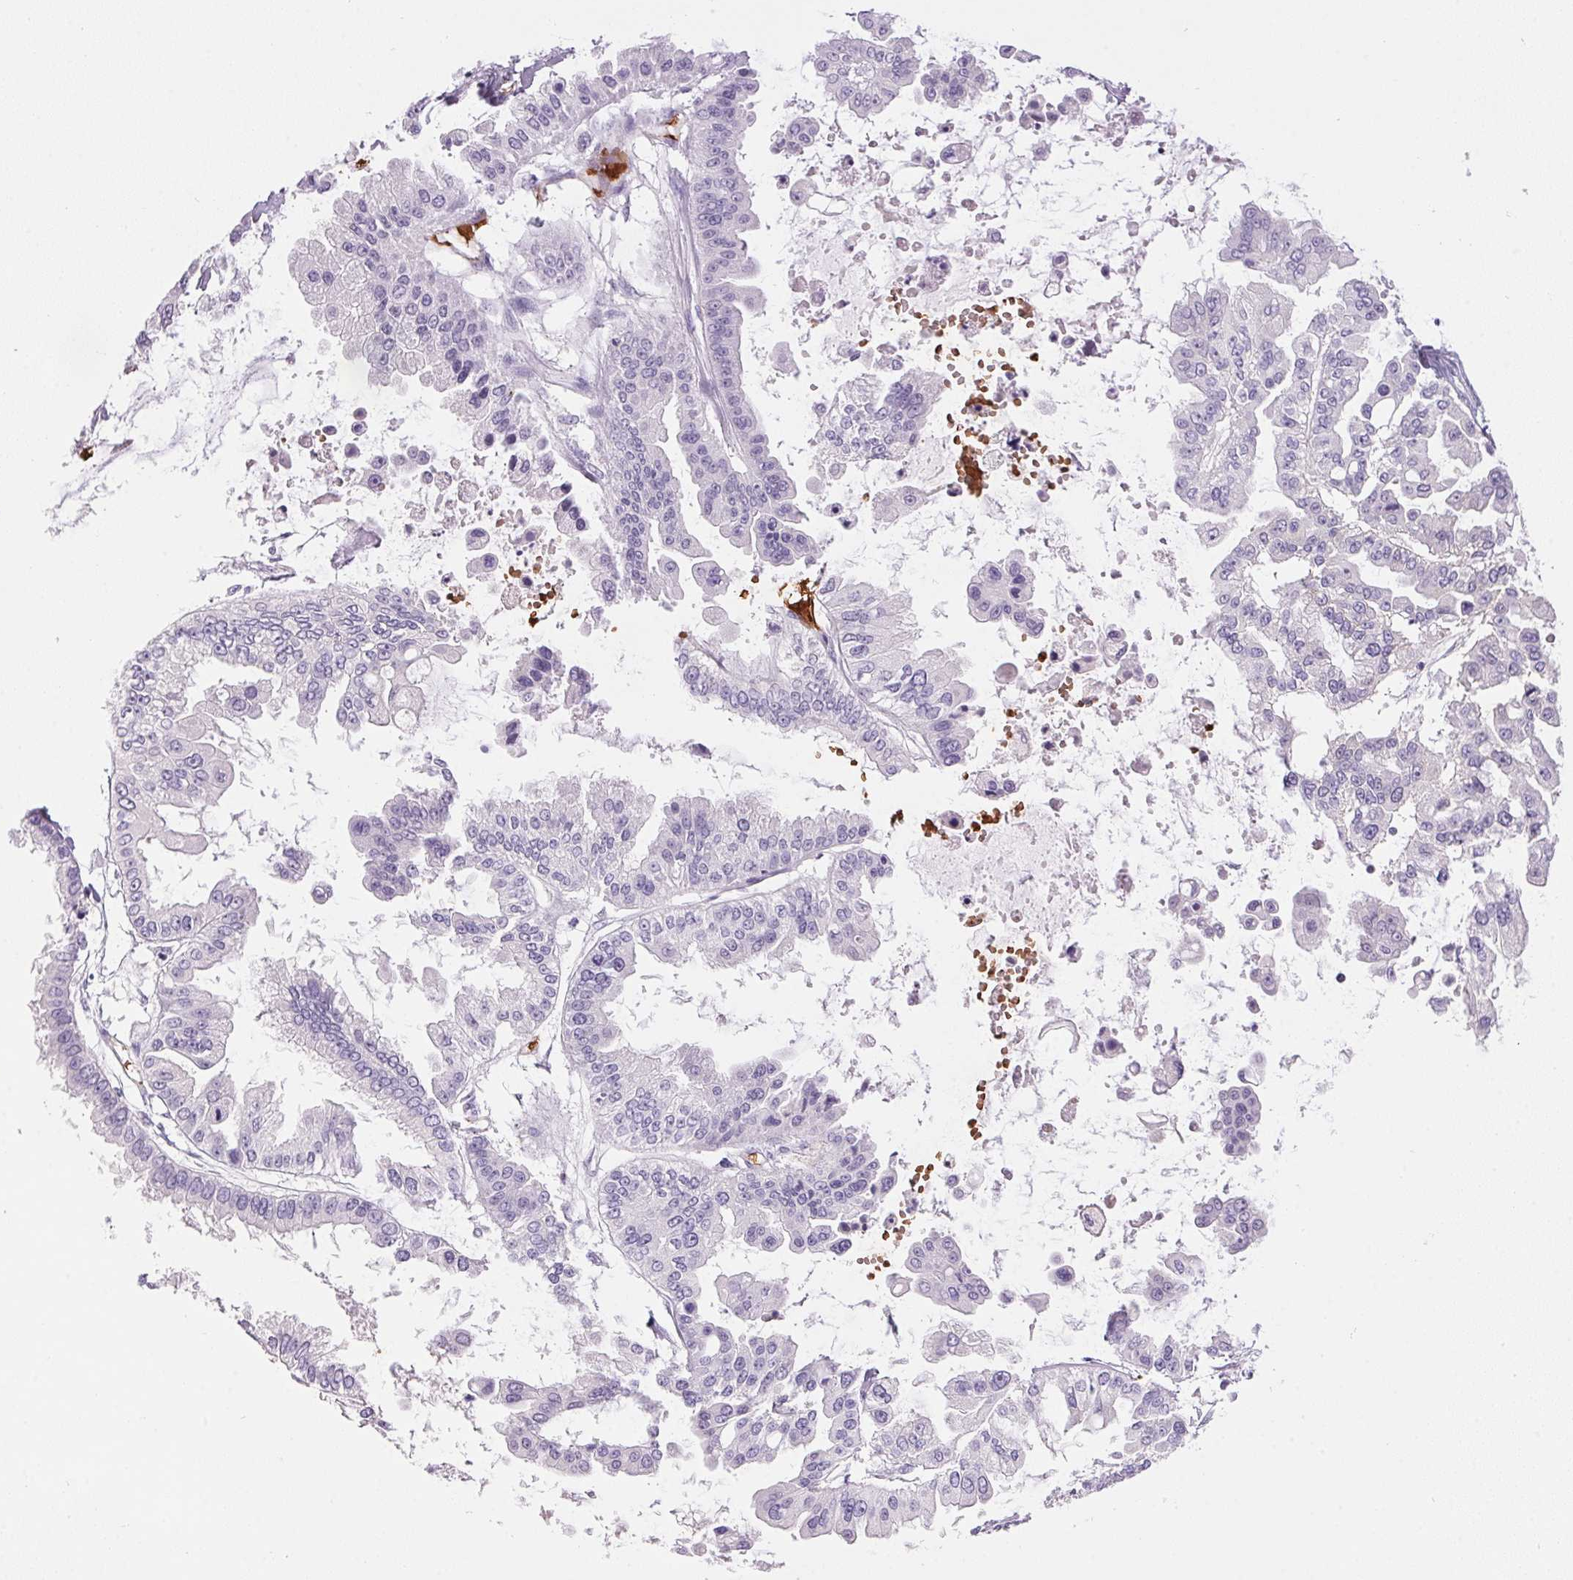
{"staining": {"intensity": "negative", "quantity": "none", "location": "none"}, "tissue": "ovarian cancer", "cell_type": "Tumor cells", "image_type": "cancer", "snomed": [{"axis": "morphology", "description": "Cystadenocarcinoma, serous, NOS"}, {"axis": "topography", "description": "Ovary"}], "caption": "There is no significant positivity in tumor cells of ovarian cancer. (DAB immunohistochemistry (IHC) visualized using brightfield microscopy, high magnification).", "gene": "HBQ1", "patient": {"sex": "female", "age": 56}}